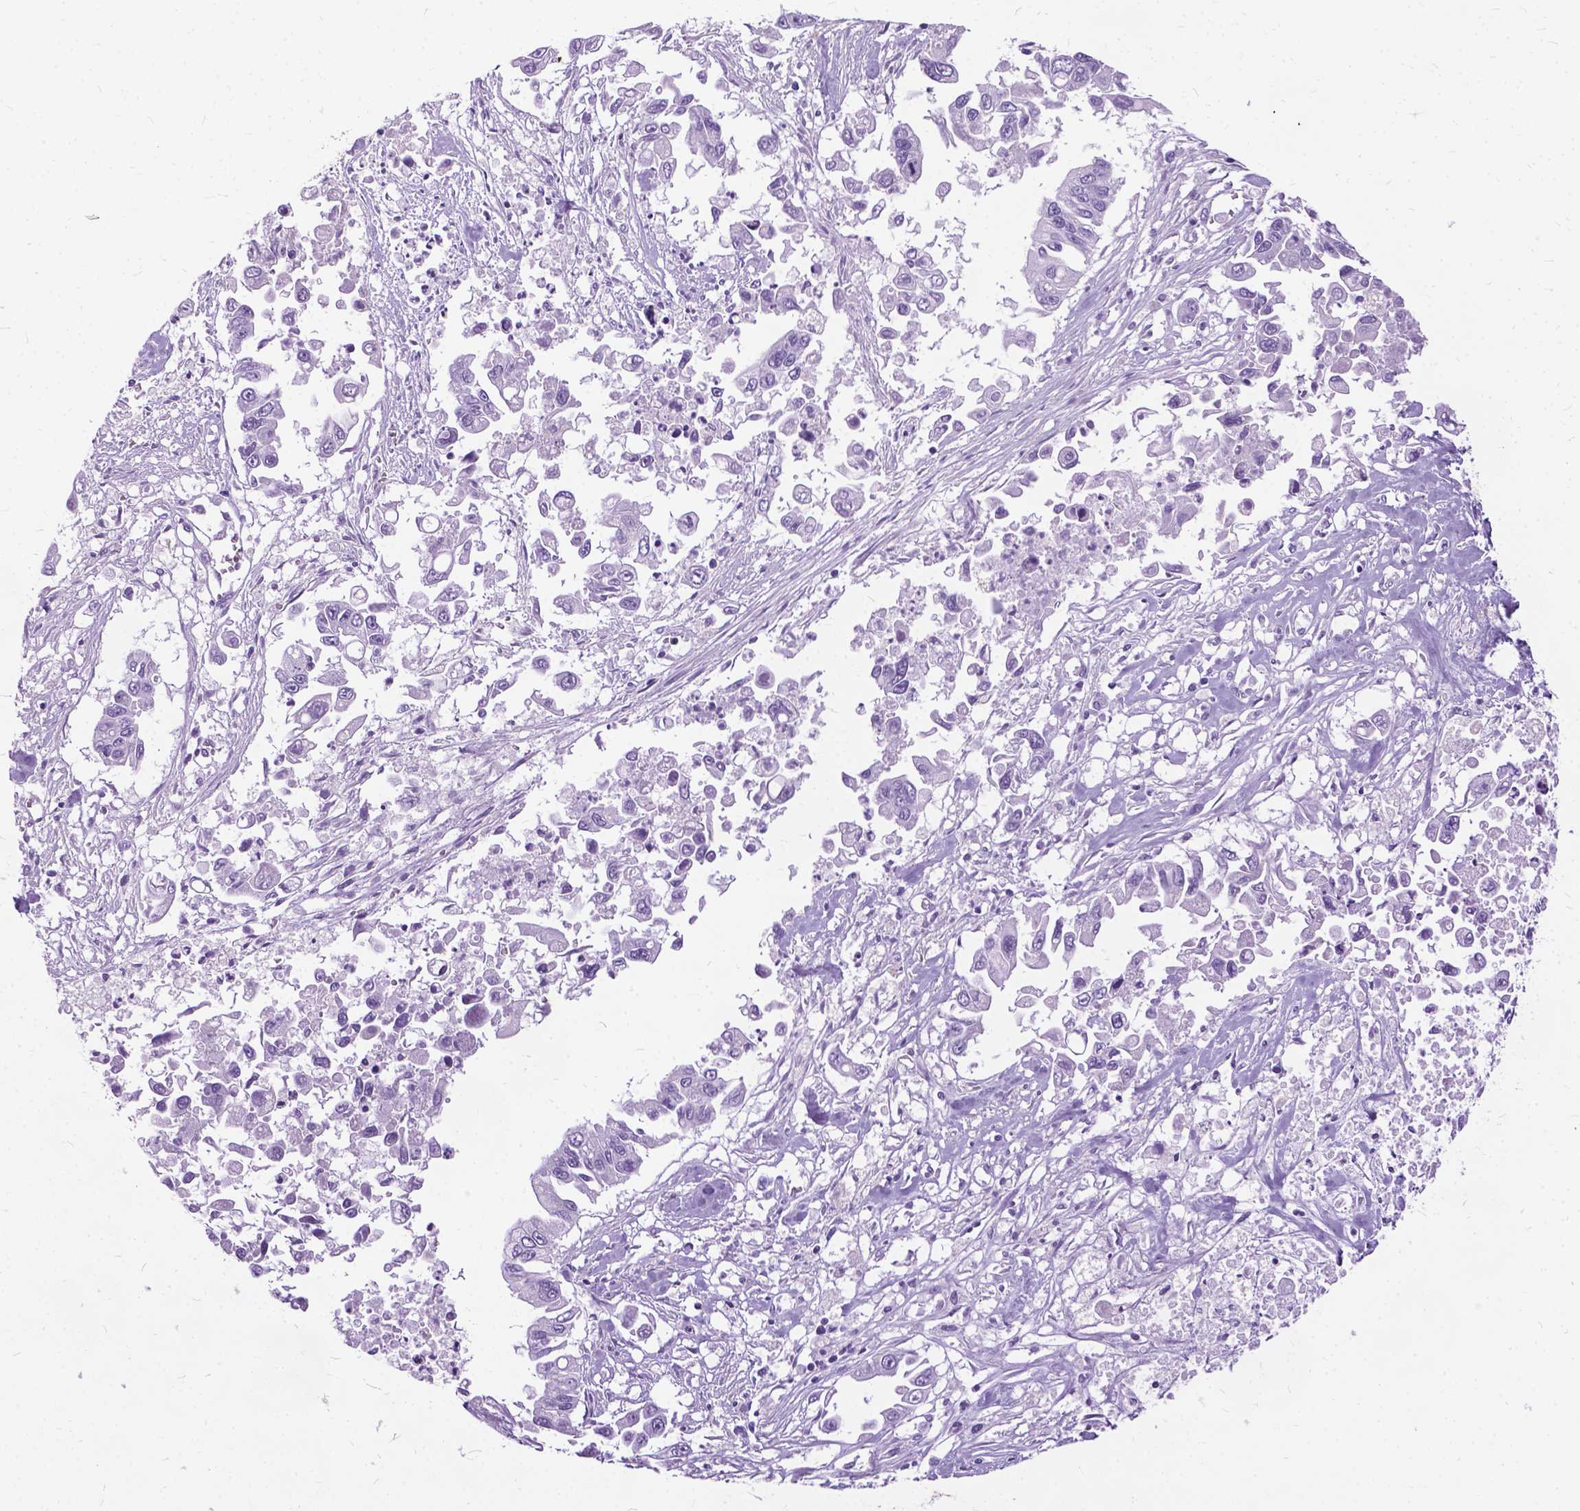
{"staining": {"intensity": "negative", "quantity": "none", "location": "none"}, "tissue": "pancreatic cancer", "cell_type": "Tumor cells", "image_type": "cancer", "snomed": [{"axis": "morphology", "description": "Adenocarcinoma, NOS"}, {"axis": "topography", "description": "Pancreas"}], "caption": "Immunohistochemistry (IHC) of pancreatic adenocarcinoma demonstrates no positivity in tumor cells.", "gene": "PROB1", "patient": {"sex": "female", "age": 83}}